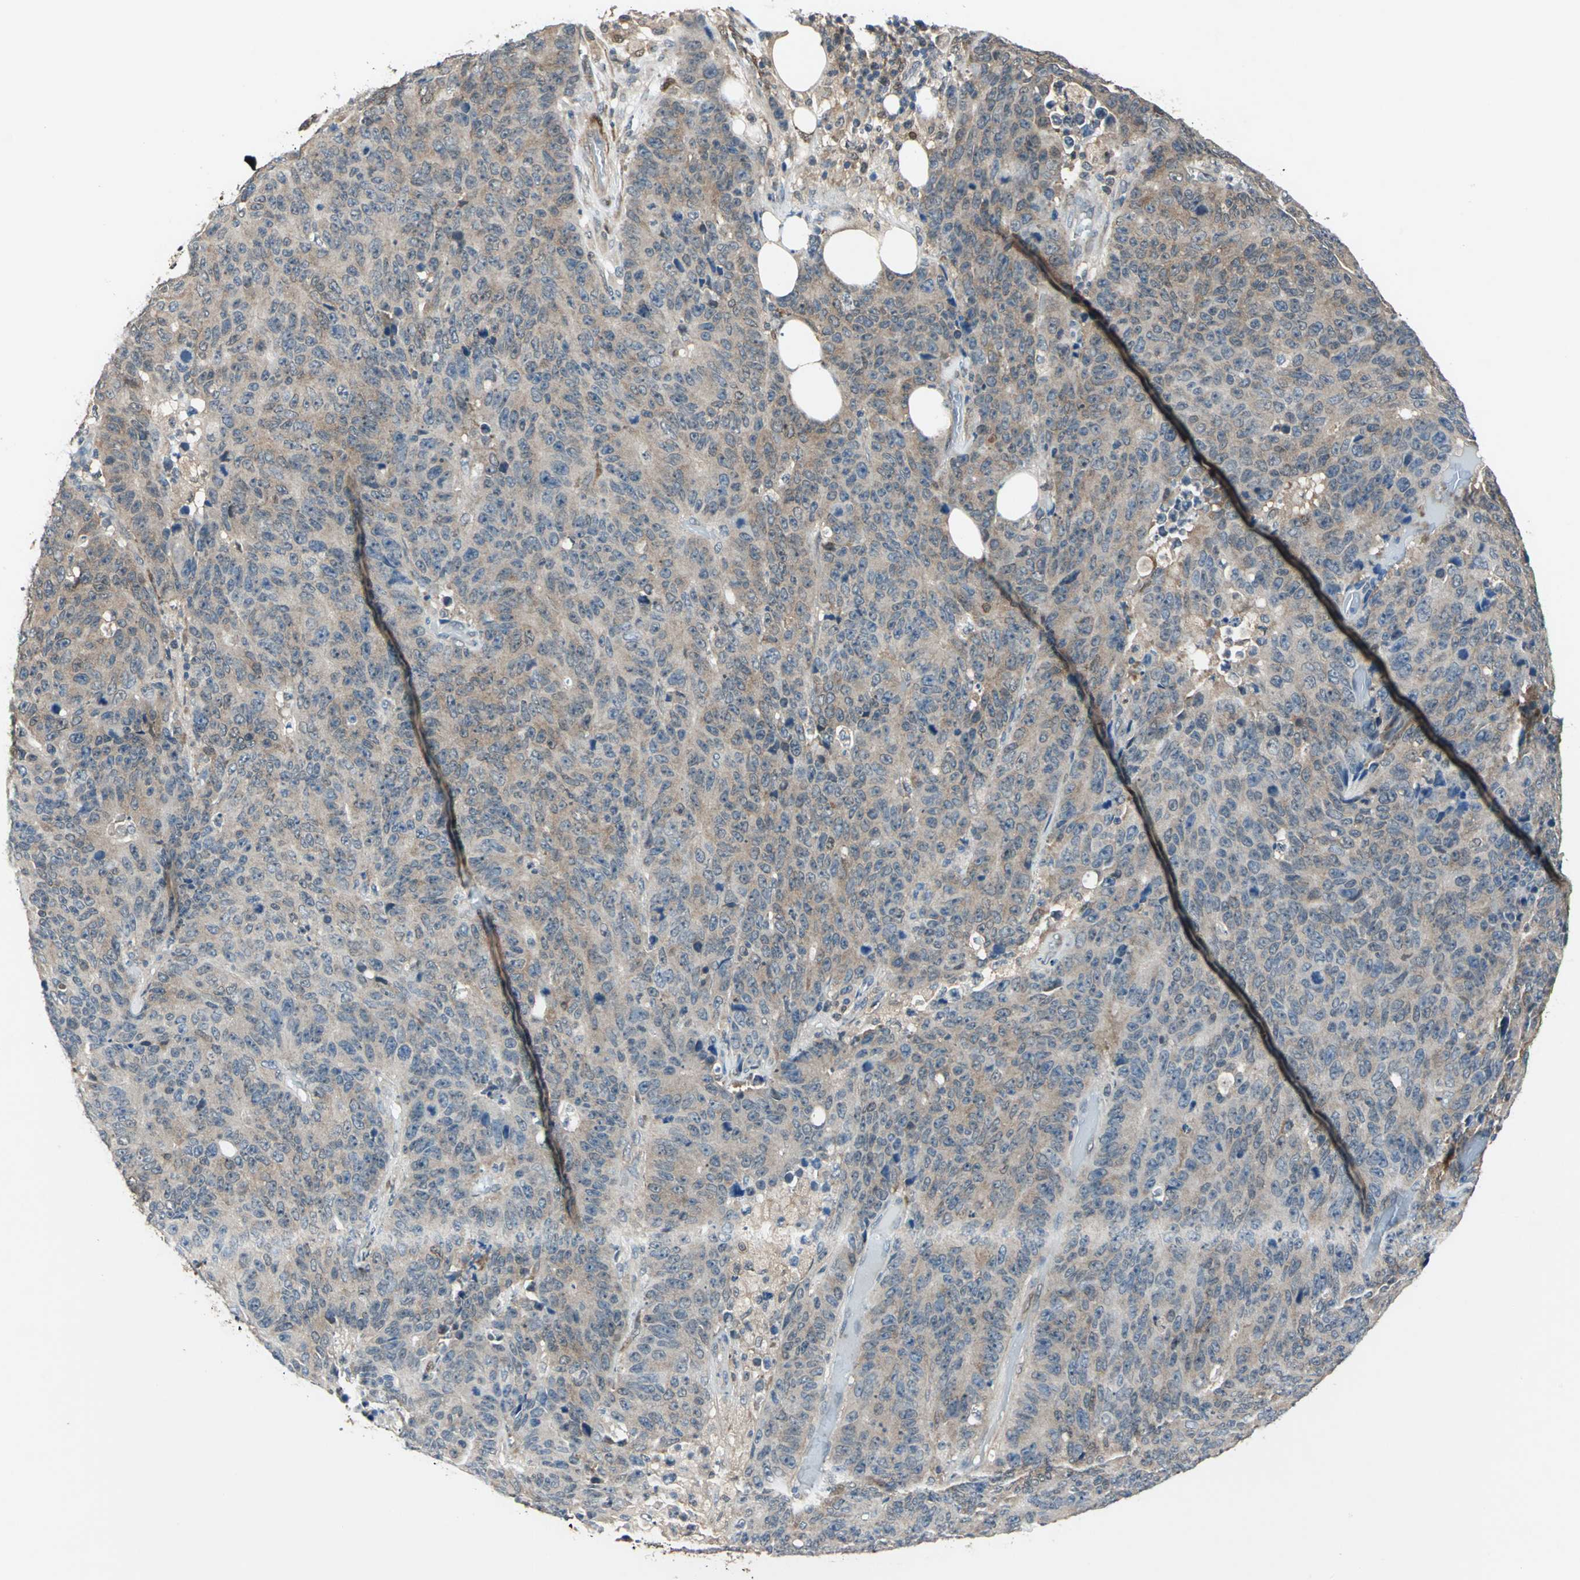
{"staining": {"intensity": "moderate", "quantity": ">75%", "location": "cytoplasmic/membranous"}, "tissue": "colorectal cancer", "cell_type": "Tumor cells", "image_type": "cancer", "snomed": [{"axis": "morphology", "description": "Adenocarcinoma, NOS"}, {"axis": "topography", "description": "Colon"}], "caption": "DAB immunohistochemical staining of adenocarcinoma (colorectal) shows moderate cytoplasmic/membranous protein positivity in about >75% of tumor cells.", "gene": "RRM2B", "patient": {"sex": "female", "age": 86}}